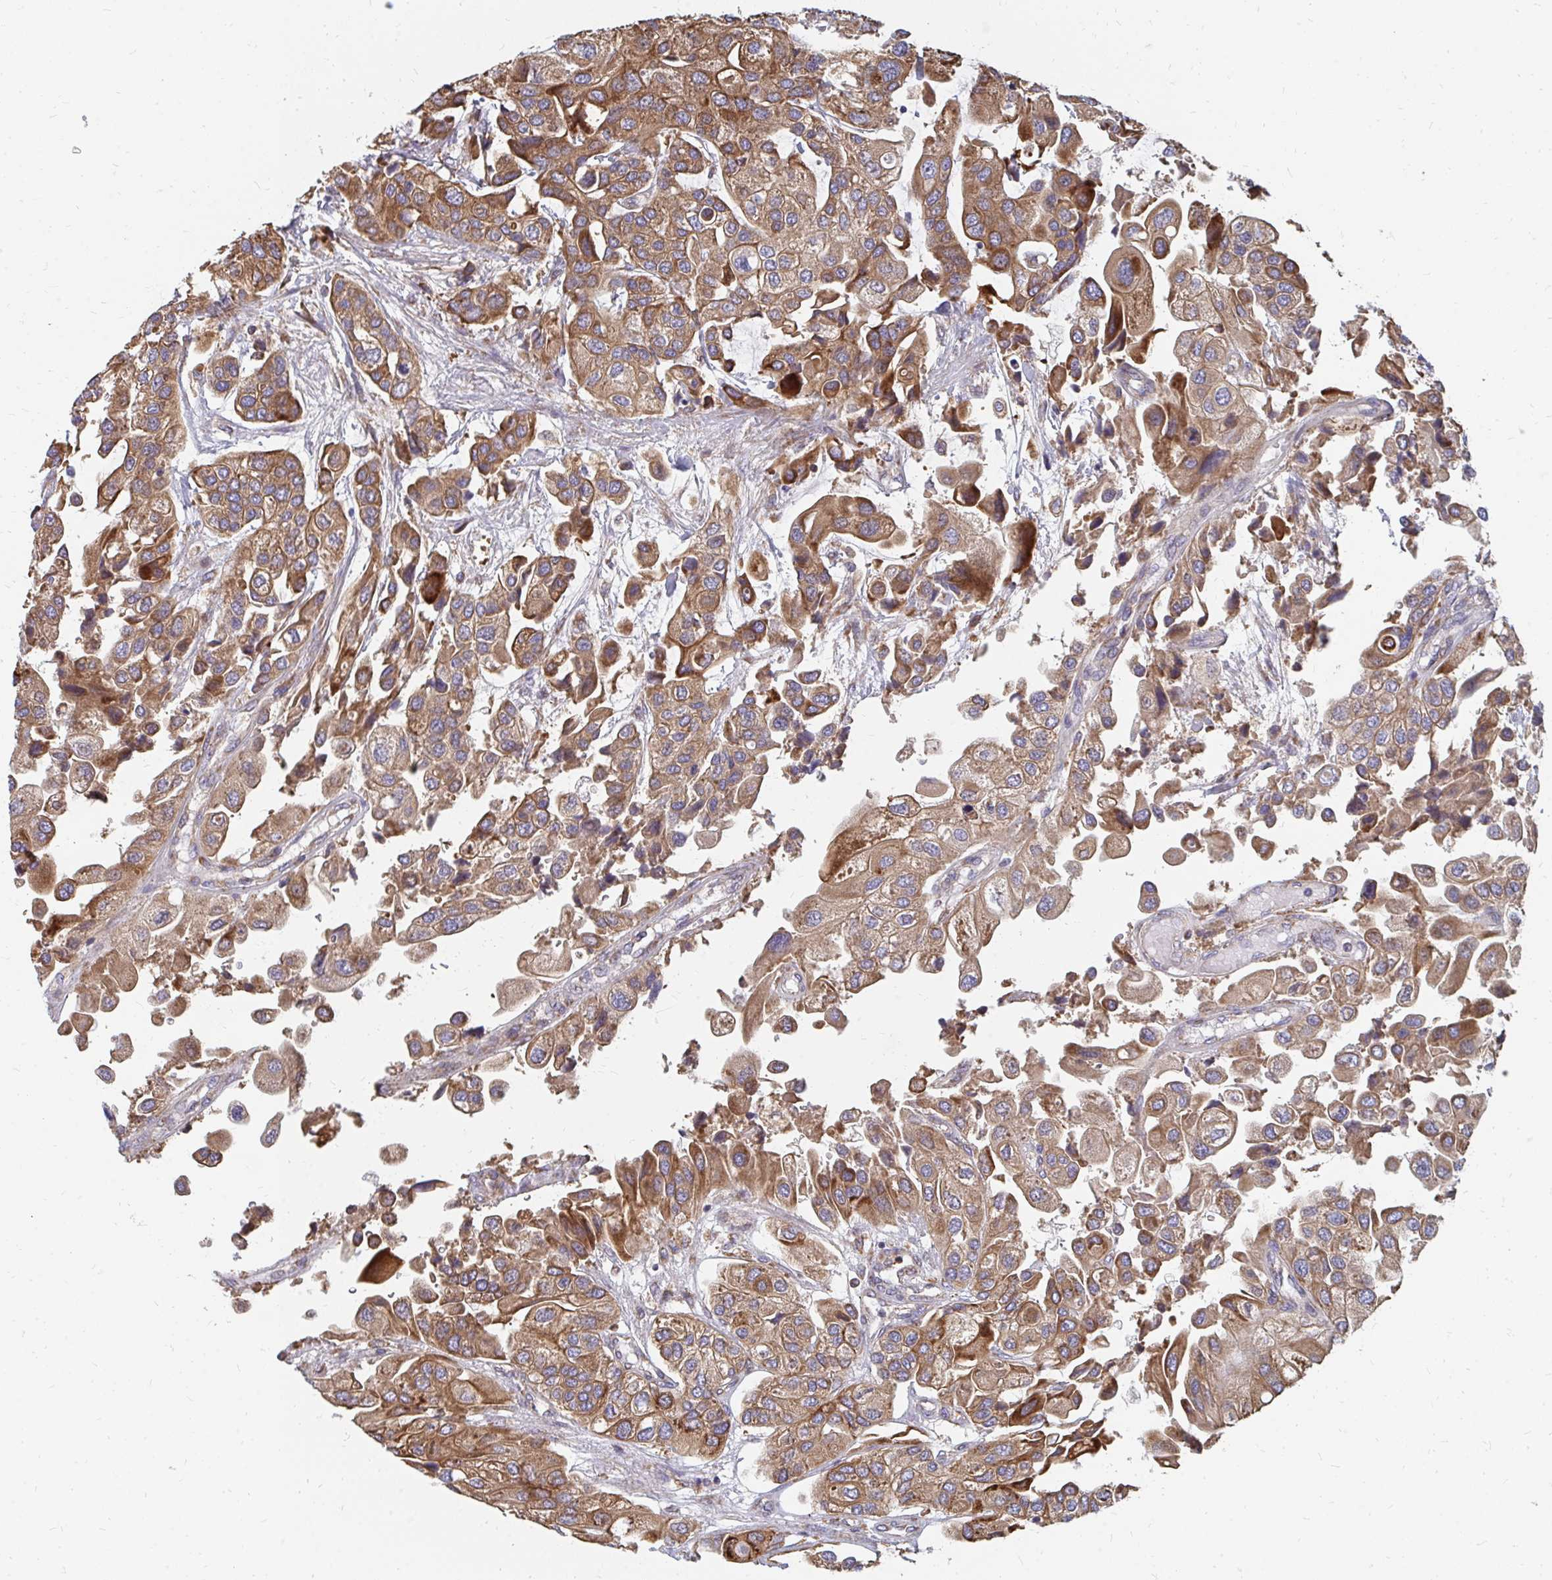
{"staining": {"intensity": "moderate", "quantity": ">75%", "location": "cytoplasmic/membranous"}, "tissue": "urothelial cancer", "cell_type": "Tumor cells", "image_type": "cancer", "snomed": [{"axis": "morphology", "description": "Urothelial carcinoma, High grade"}, {"axis": "topography", "description": "Urinary bladder"}], "caption": "Urothelial carcinoma (high-grade) stained for a protein (brown) reveals moderate cytoplasmic/membranous positive positivity in about >75% of tumor cells.", "gene": "PPP1R13L", "patient": {"sex": "female", "age": 64}}